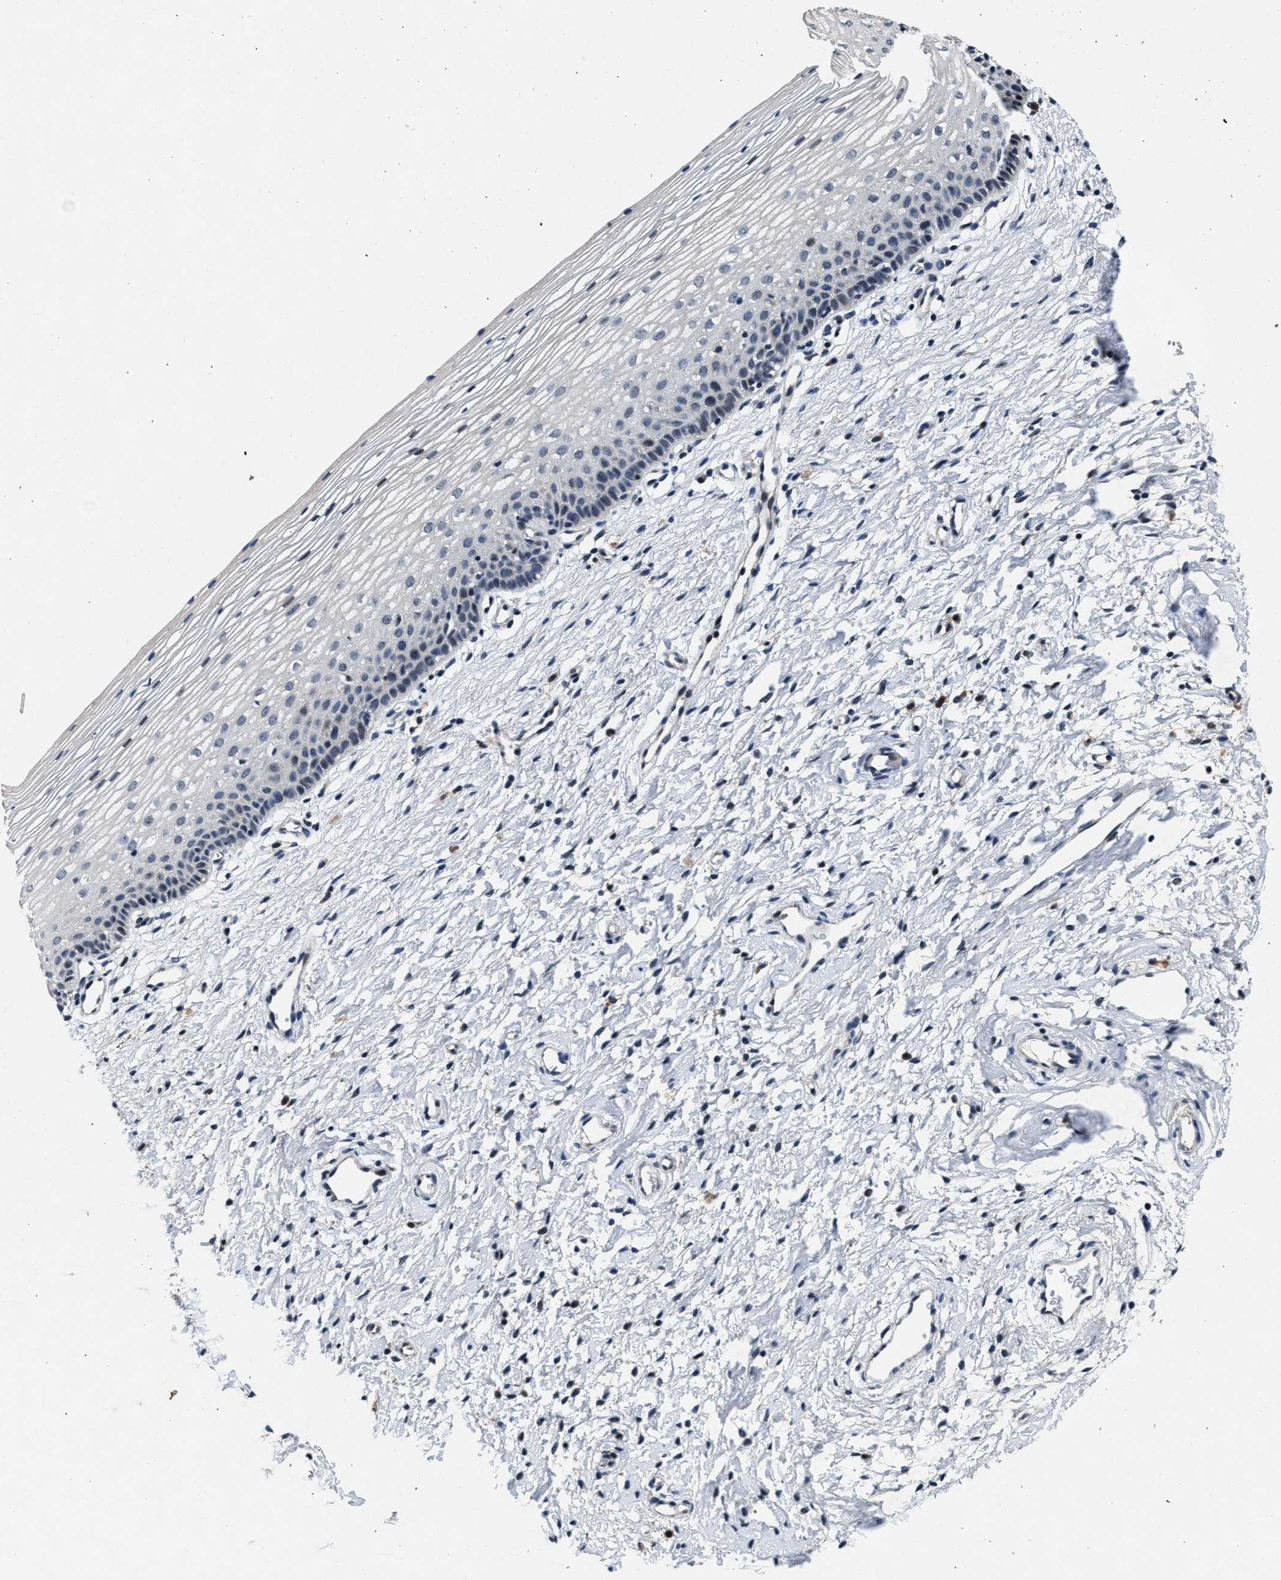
{"staining": {"intensity": "negative", "quantity": "none", "location": "none"}, "tissue": "cervix", "cell_type": "Glandular cells", "image_type": "normal", "snomed": [{"axis": "morphology", "description": "Normal tissue, NOS"}, {"axis": "topography", "description": "Cervix"}], "caption": "This is an IHC image of unremarkable human cervix. There is no staining in glandular cells.", "gene": "TMEM53", "patient": {"sex": "female", "age": 72}}